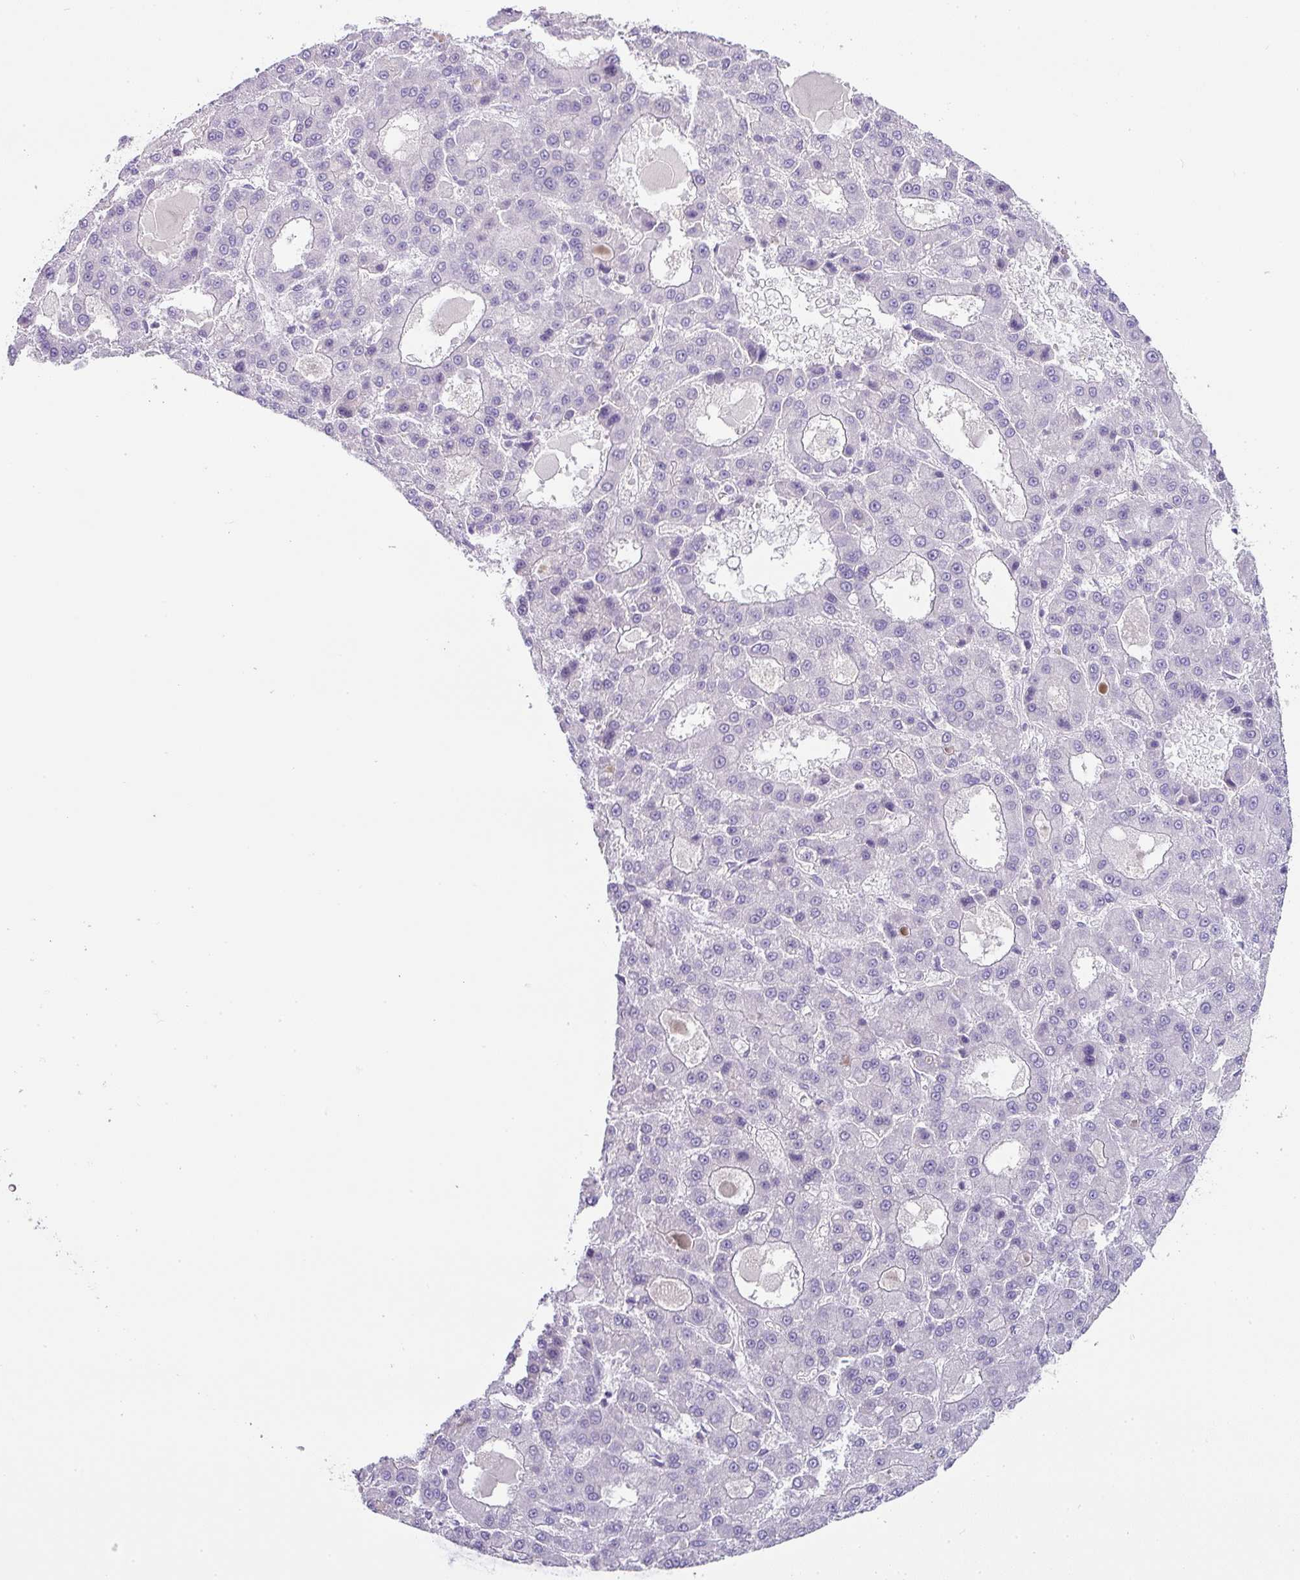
{"staining": {"intensity": "negative", "quantity": "none", "location": "none"}, "tissue": "liver cancer", "cell_type": "Tumor cells", "image_type": "cancer", "snomed": [{"axis": "morphology", "description": "Carcinoma, Hepatocellular, NOS"}, {"axis": "topography", "description": "Liver"}], "caption": "Immunohistochemistry image of neoplastic tissue: liver hepatocellular carcinoma stained with DAB shows no significant protein positivity in tumor cells.", "gene": "OR52N1", "patient": {"sex": "male", "age": 70}}